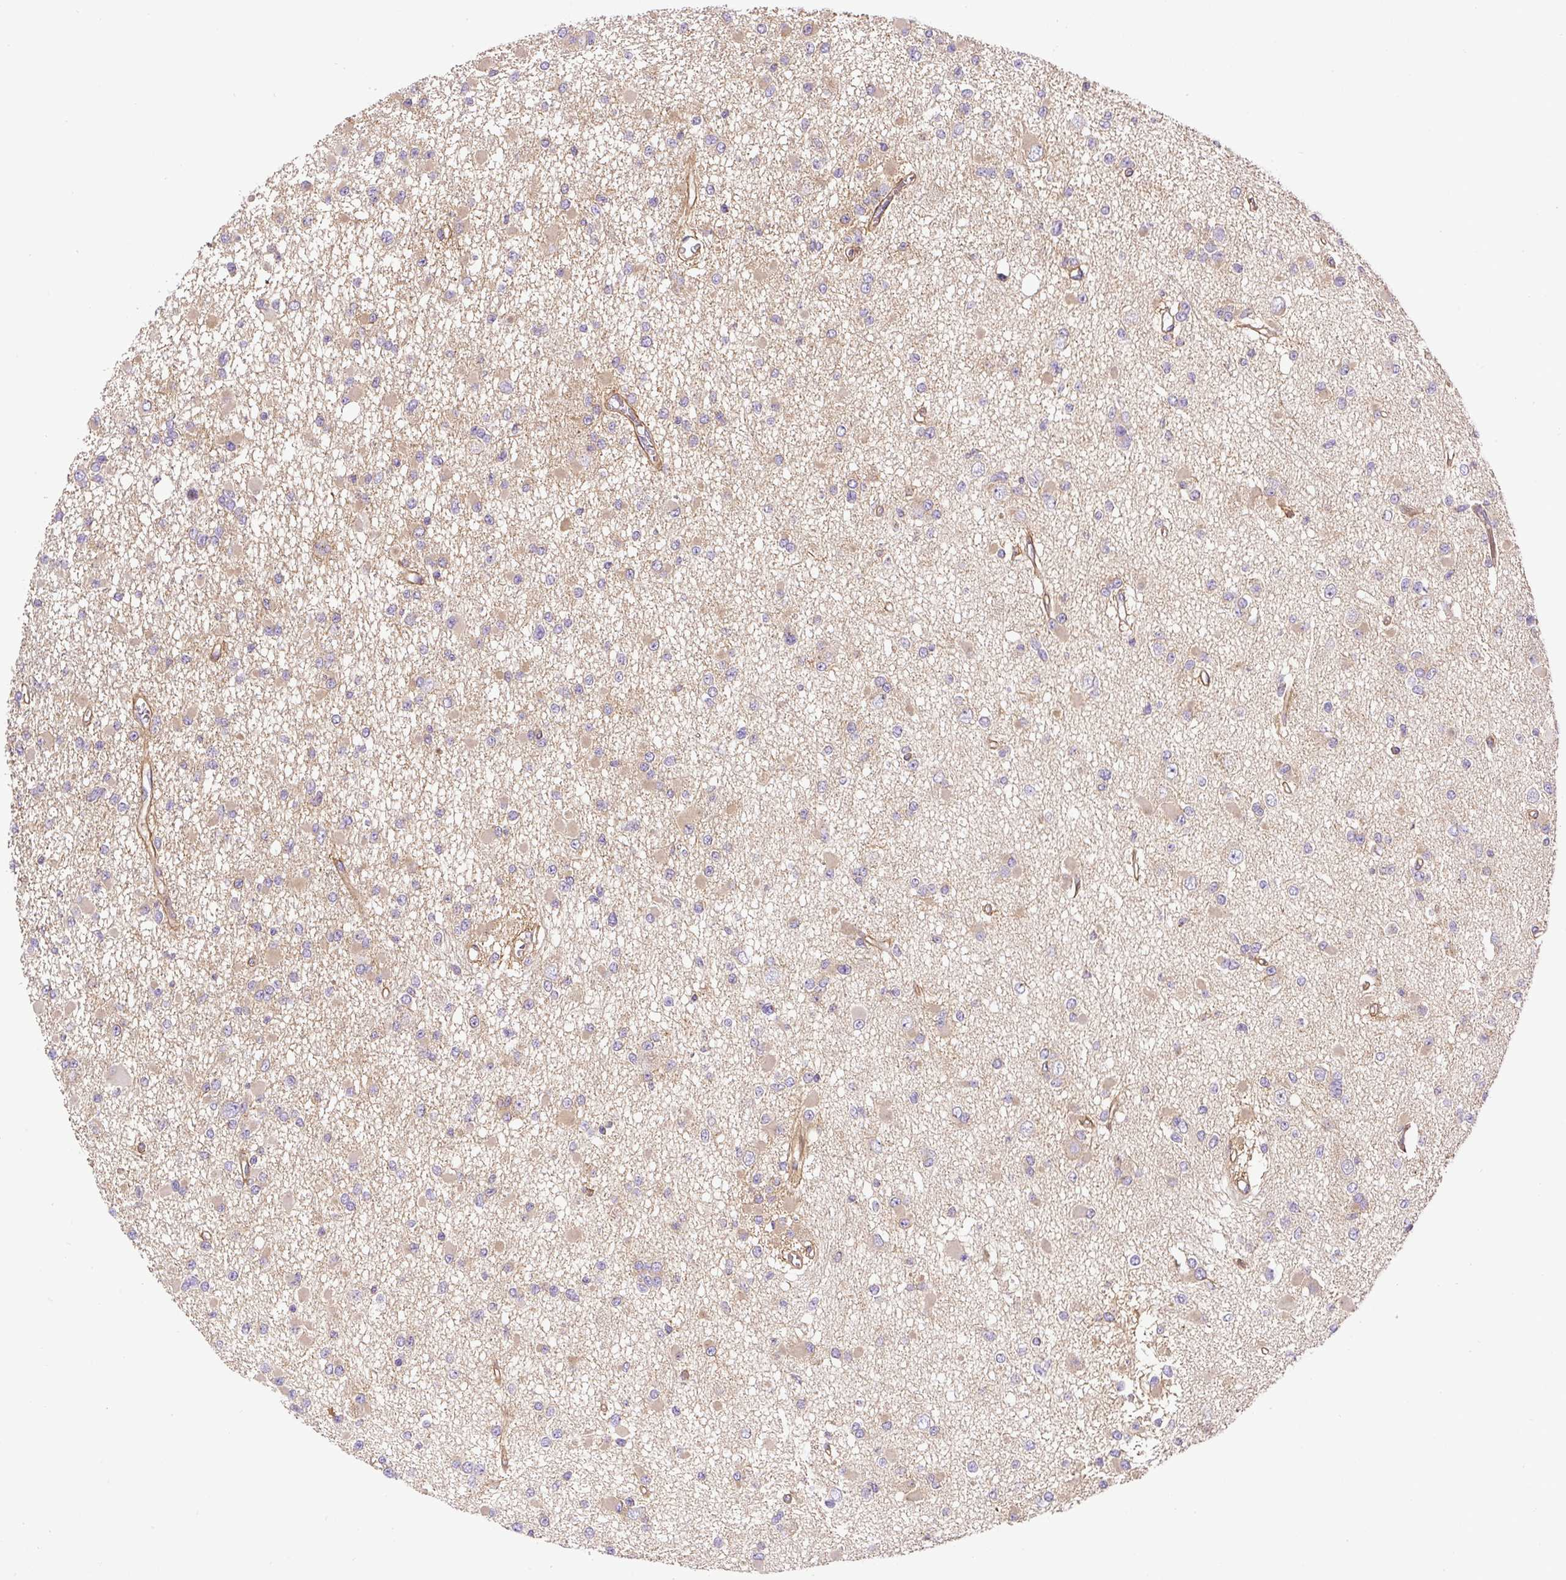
{"staining": {"intensity": "weak", "quantity": "<25%", "location": "cytoplasmic/membranous"}, "tissue": "glioma", "cell_type": "Tumor cells", "image_type": "cancer", "snomed": [{"axis": "morphology", "description": "Glioma, malignant, Low grade"}, {"axis": "topography", "description": "Brain"}], "caption": "Histopathology image shows no protein staining in tumor cells of low-grade glioma (malignant) tissue.", "gene": "DCTN1", "patient": {"sex": "female", "age": 22}}